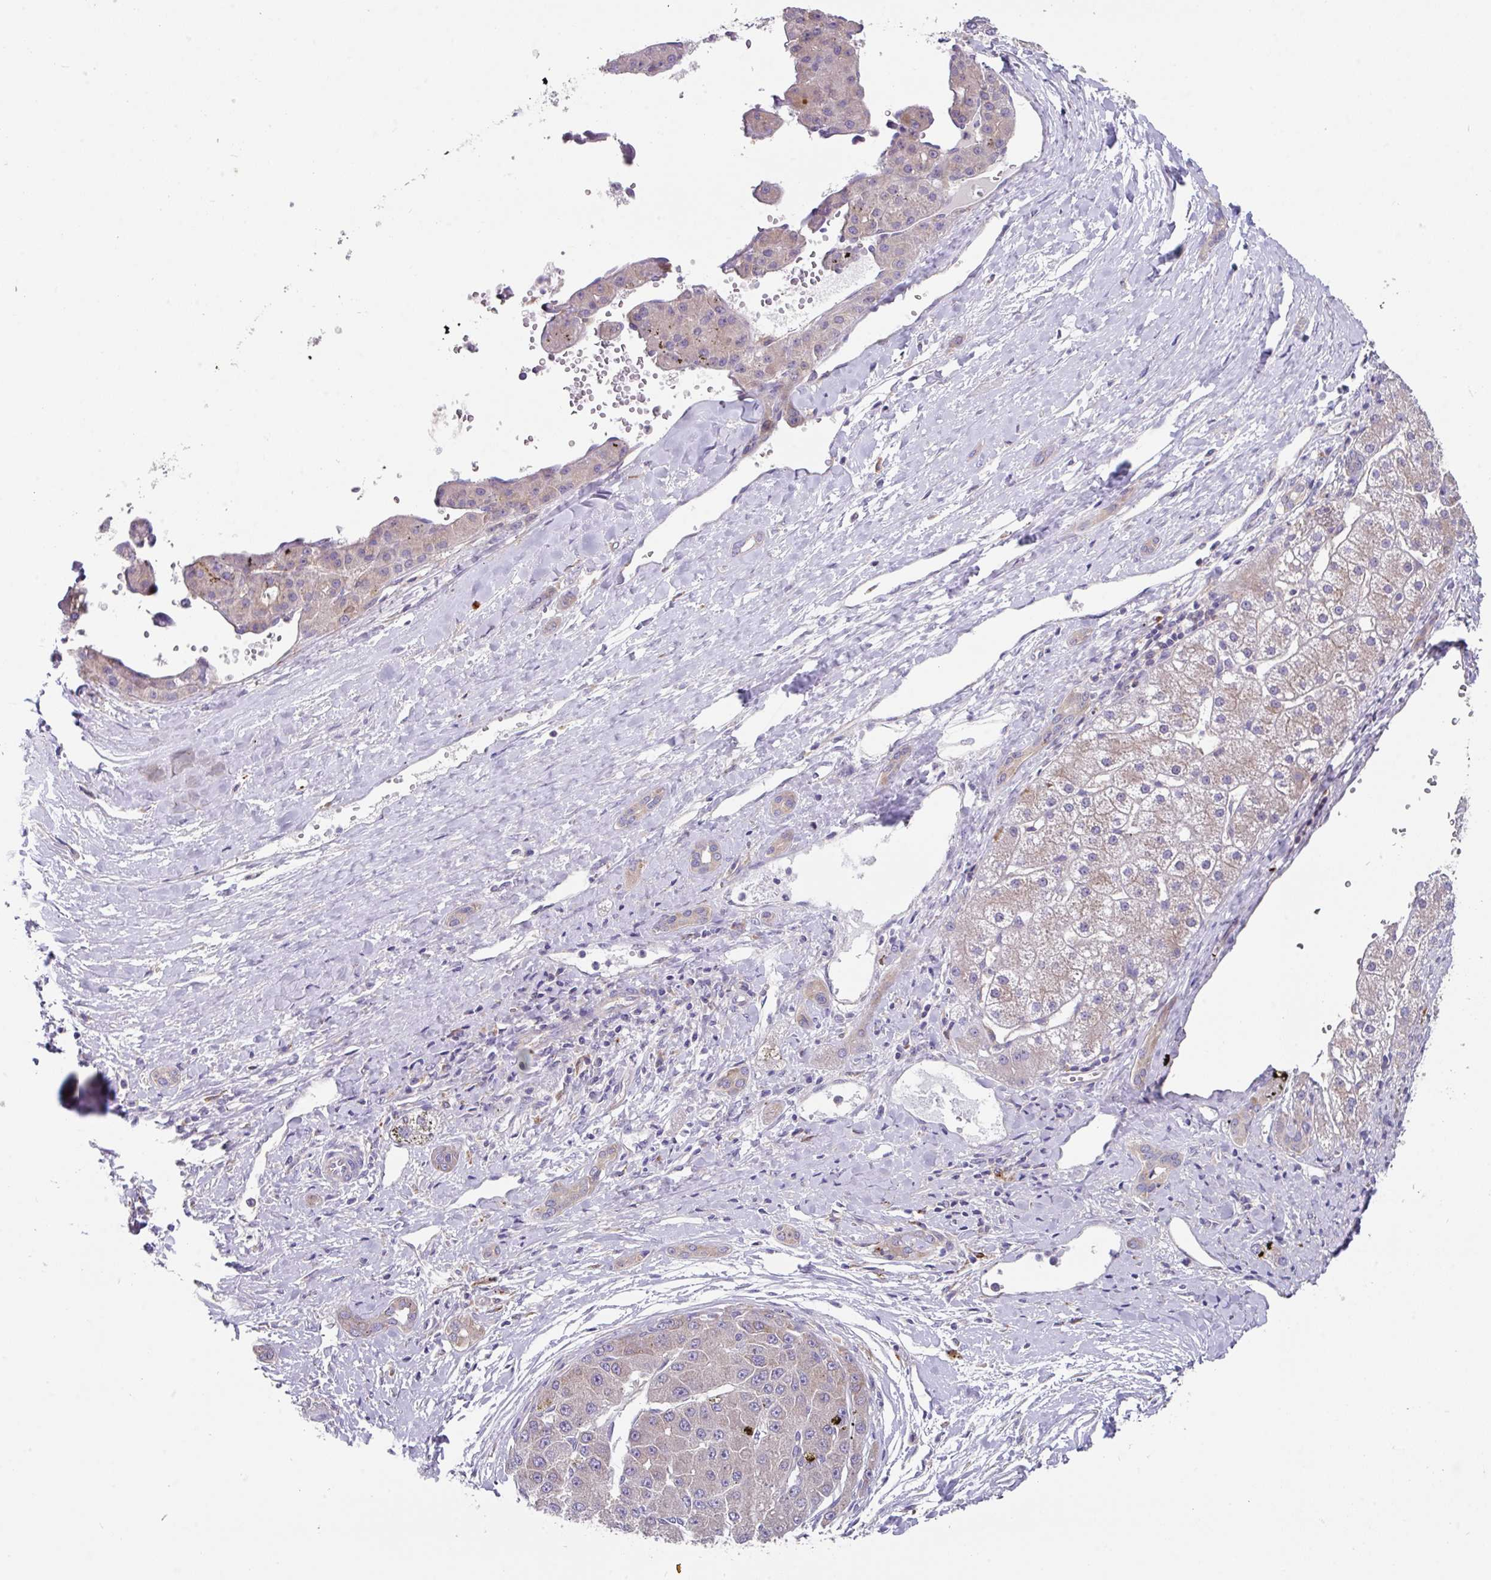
{"staining": {"intensity": "weak", "quantity": "<25%", "location": "cytoplasmic/membranous"}, "tissue": "liver cancer", "cell_type": "Tumor cells", "image_type": "cancer", "snomed": [{"axis": "morphology", "description": "Carcinoma, Hepatocellular, NOS"}, {"axis": "topography", "description": "Liver"}], "caption": "High power microscopy histopathology image of an immunohistochemistry (IHC) image of liver cancer (hepatocellular carcinoma), revealing no significant expression in tumor cells.", "gene": "EIF4B", "patient": {"sex": "male", "age": 67}}